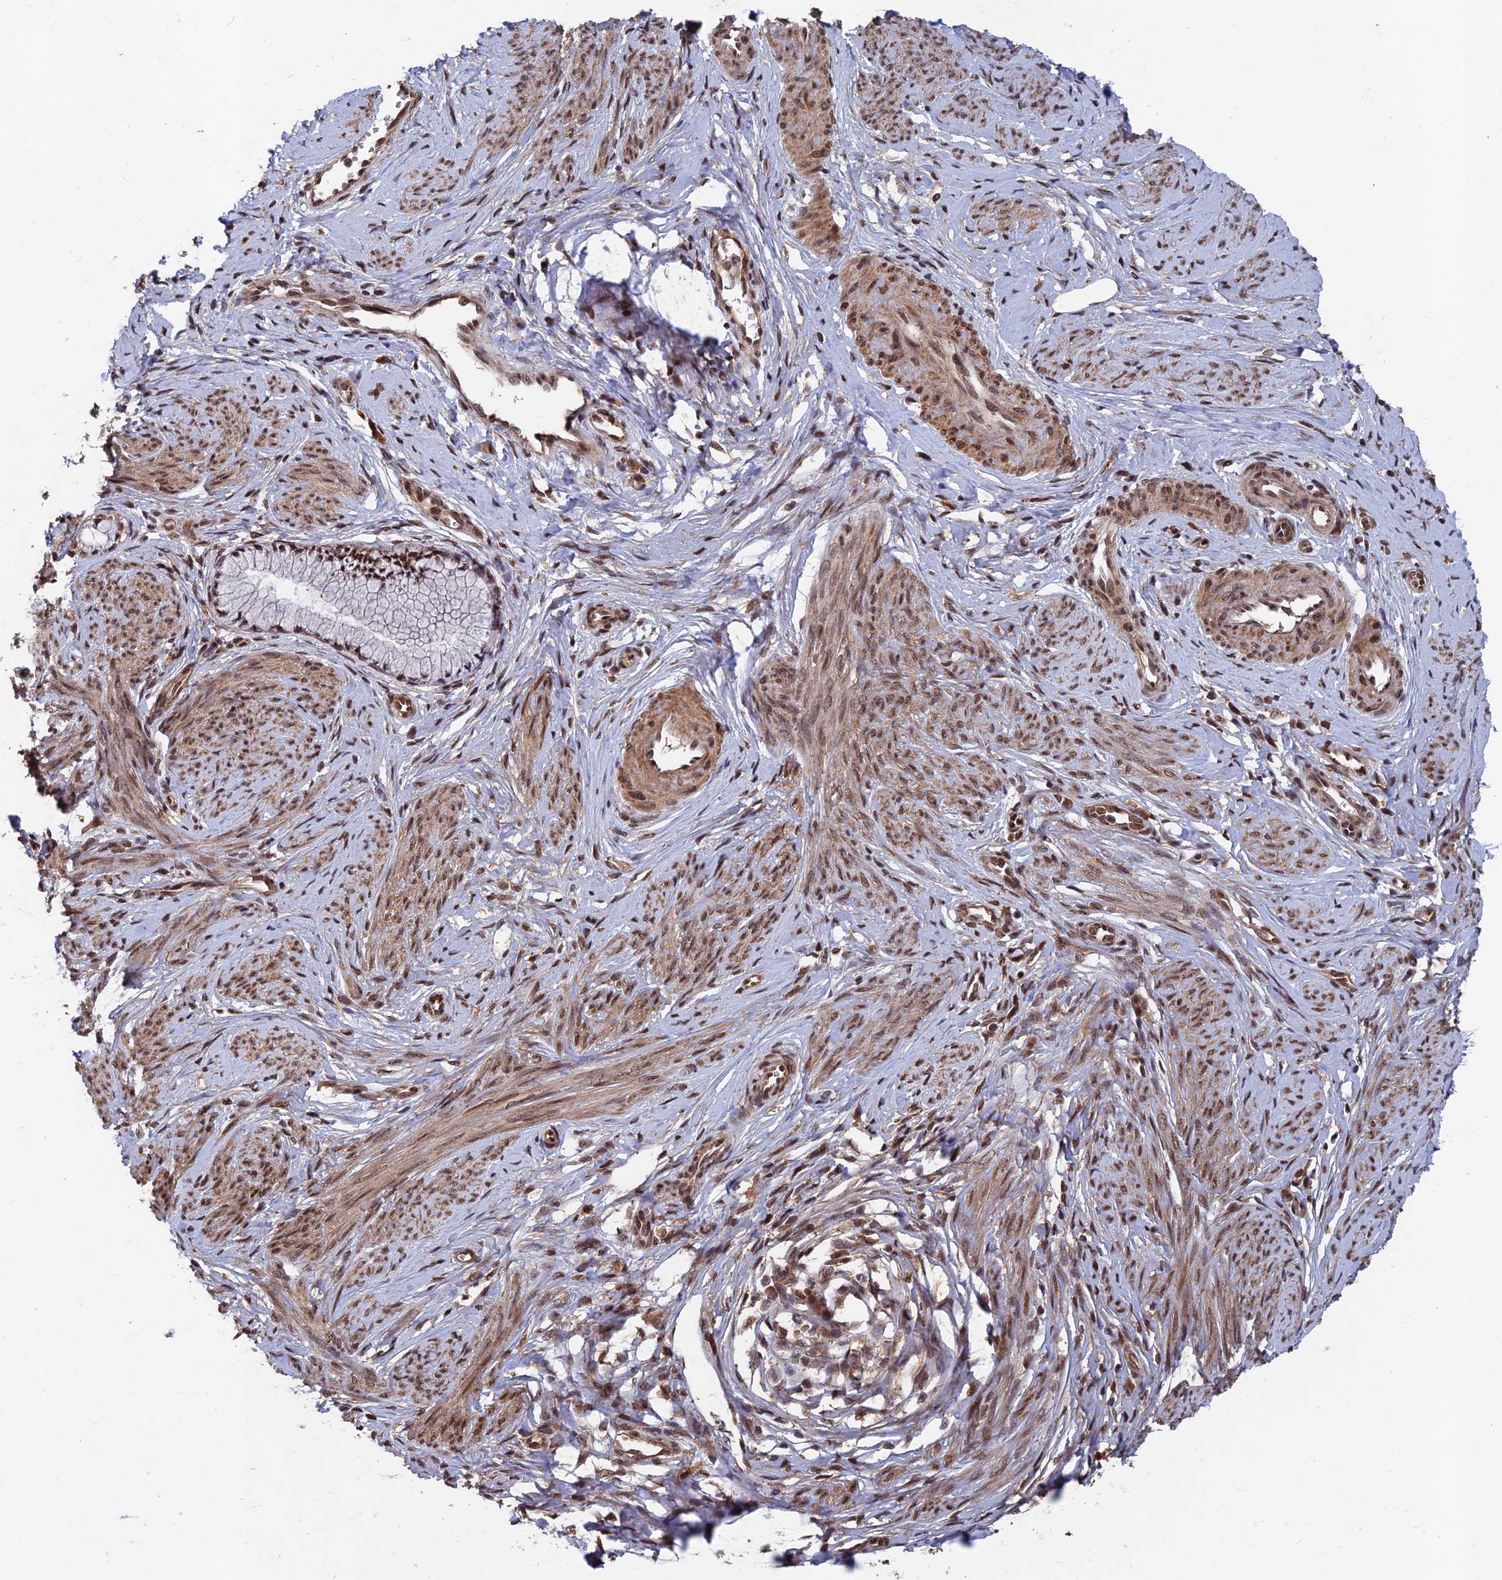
{"staining": {"intensity": "moderate", "quantity": ">75%", "location": "cytoplasmic/membranous,nuclear"}, "tissue": "cervical cancer", "cell_type": "Tumor cells", "image_type": "cancer", "snomed": [{"axis": "morphology", "description": "Adenocarcinoma, NOS"}, {"axis": "topography", "description": "Cervix"}], "caption": "IHC (DAB) staining of cervical cancer shows moderate cytoplasmic/membranous and nuclear protein expression in approximately >75% of tumor cells. (DAB (3,3'-diaminobenzidine) IHC, brown staining for protein, blue staining for nuclei).", "gene": "FAM53C", "patient": {"sex": "female", "age": 36}}